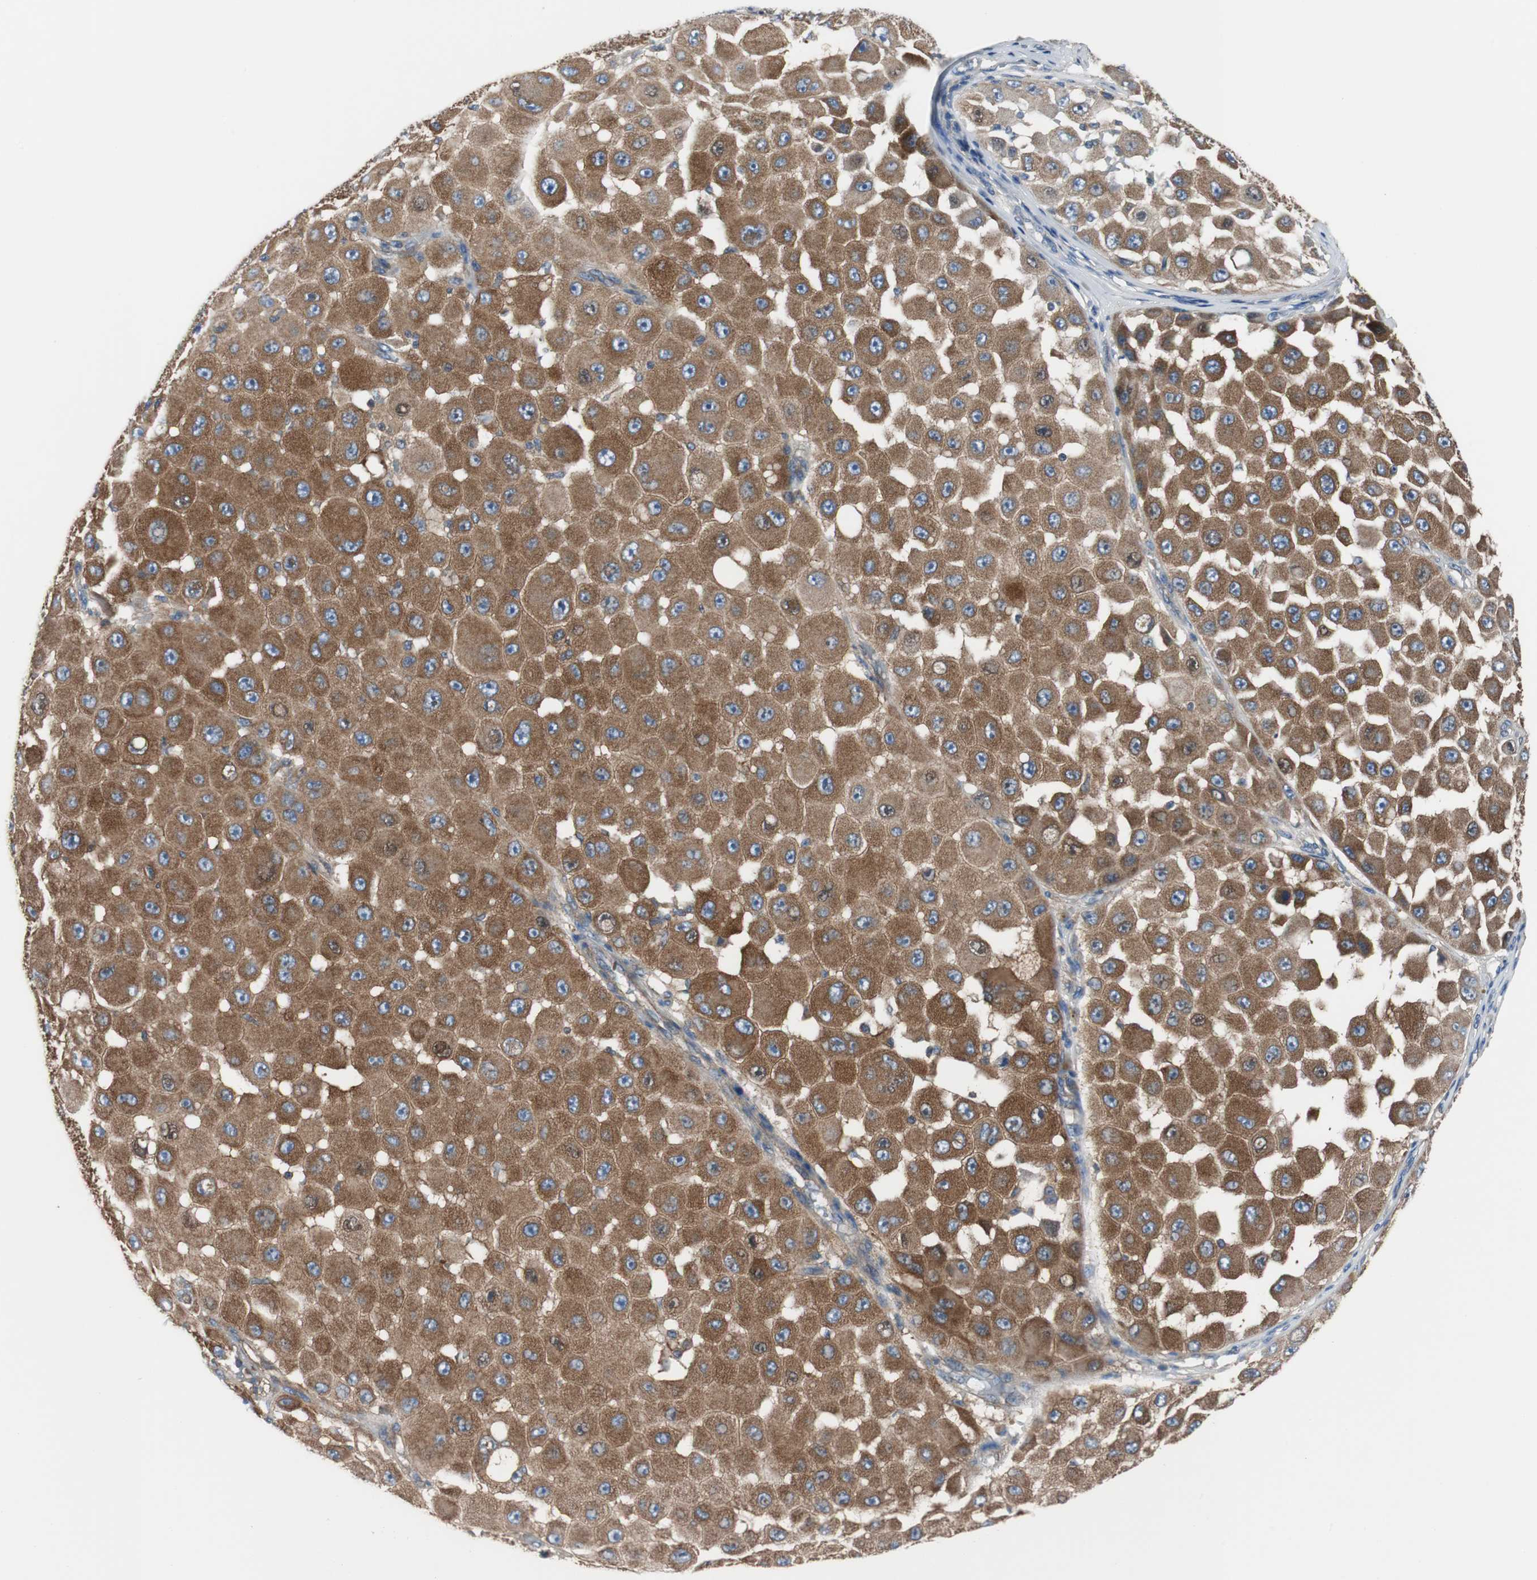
{"staining": {"intensity": "strong", "quantity": ">75%", "location": "cytoplasmic/membranous"}, "tissue": "melanoma", "cell_type": "Tumor cells", "image_type": "cancer", "snomed": [{"axis": "morphology", "description": "Malignant melanoma, NOS"}, {"axis": "topography", "description": "Skin"}], "caption": "Melanoma was stained to show a protein in brown. There is high levels of strong cytoplasmic/membranous staining in about >75% of tumor cells.", "gene": "BRAF", "patient": {"sex": "female", "age": 81}}